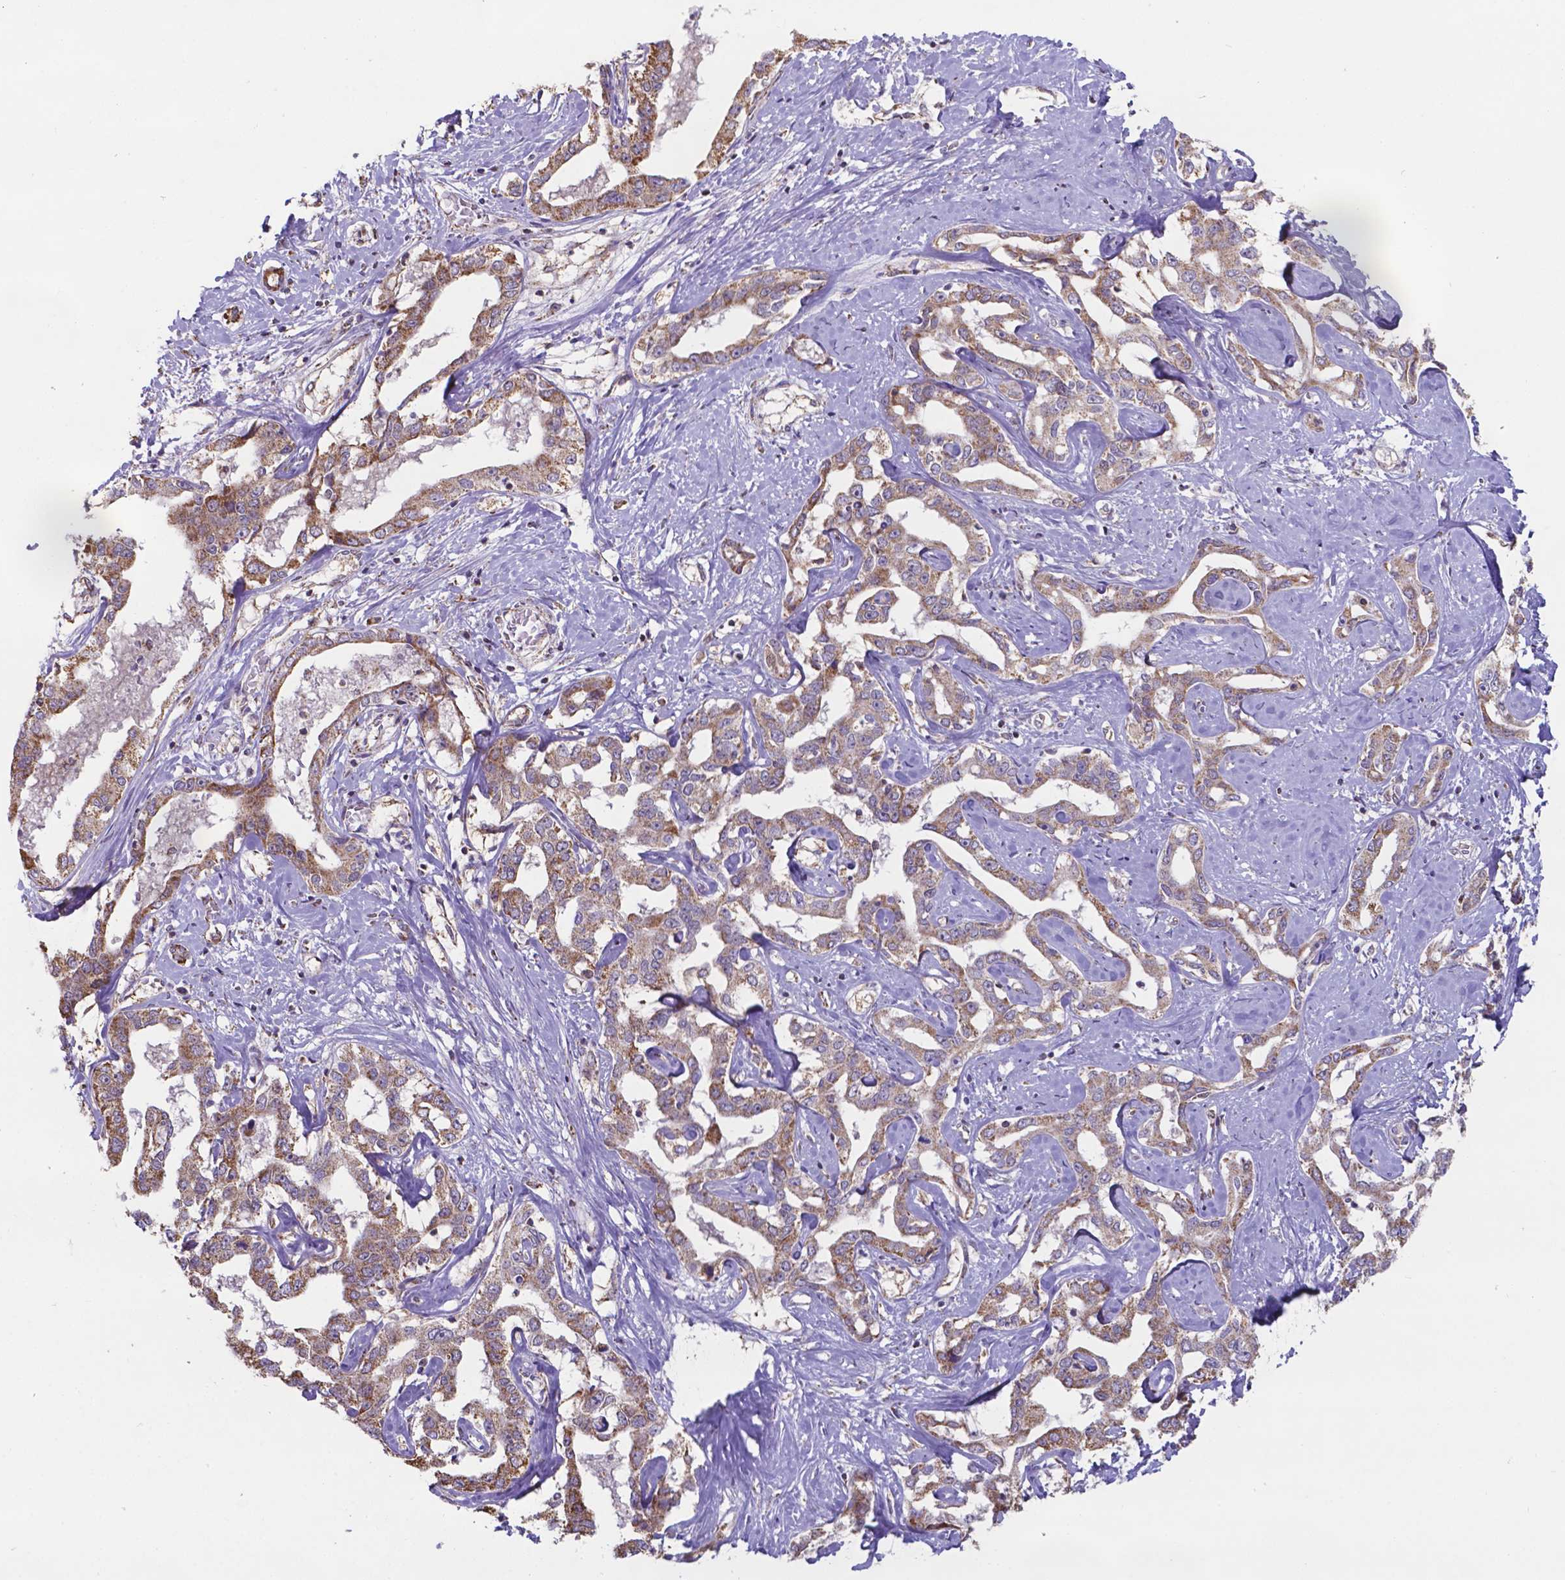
{"staining": {"intensity": "moderate", "quantity": ">75%", "location": "cytoplasmic/membranous"}, "tissue": "liver cancer", "cell_type": "Tumor cells", "image_type": "cancer", "snomed": [{"axis": "morphology", "description": "Cholangiocarcinoma"}, {"axis": "topography", "description": "Liver"}], "caption": "Cholangiocarcinoma (liver) stained with a brown dye exhibits moderate cytoplasmic/membranous positive staining in about >75% of tumor cells.", "gene": "FAM114A1", "patient": {"sex": "male", "age": 59}}